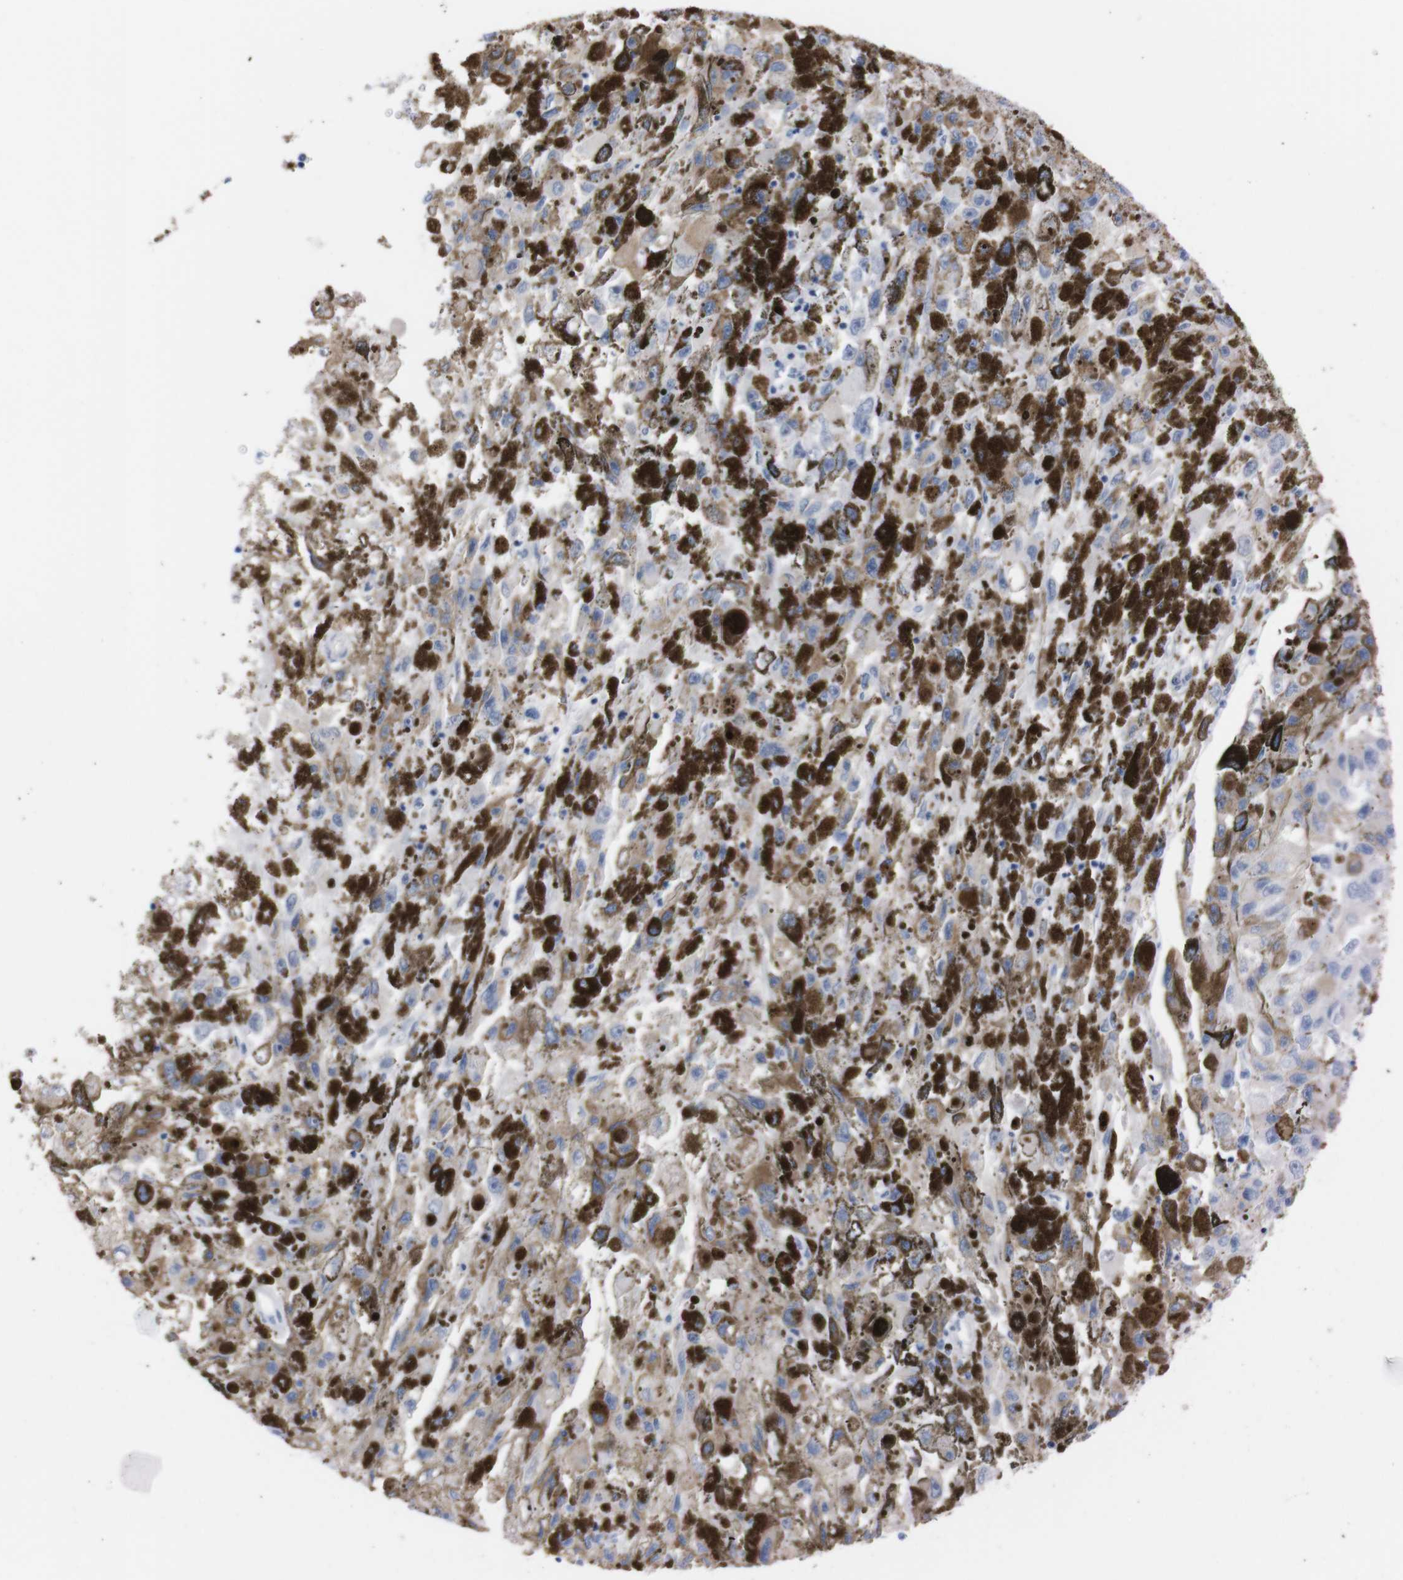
{"staining": {"intensity": "weak", "quantity": "25%-75%", "location": "cytoplasmic/membranous"}, "tissue": "melanoma", "cell_type": "Tumor cells", "image_type": "cancer", "snomed": [{"axis": "morphology", "description": "Malignant melanoma, NOS"}, {"axis": "topography", "description": "Skin"}], "caption": "High-magnification brightfield microscopy of melanoma stained with DAB (3,3'-diaminobenzidine) (brown) and counterstained with hematoxylin (blue). tumor cells exhibit weak cytoplasmic/membranous expression is identified in about25%-75% of cells. (brown staining indicates protein expression, while blue staining denotes nuclei).", "gene": "TMEM243", "patient": {"sex": "female", "age": 104}}